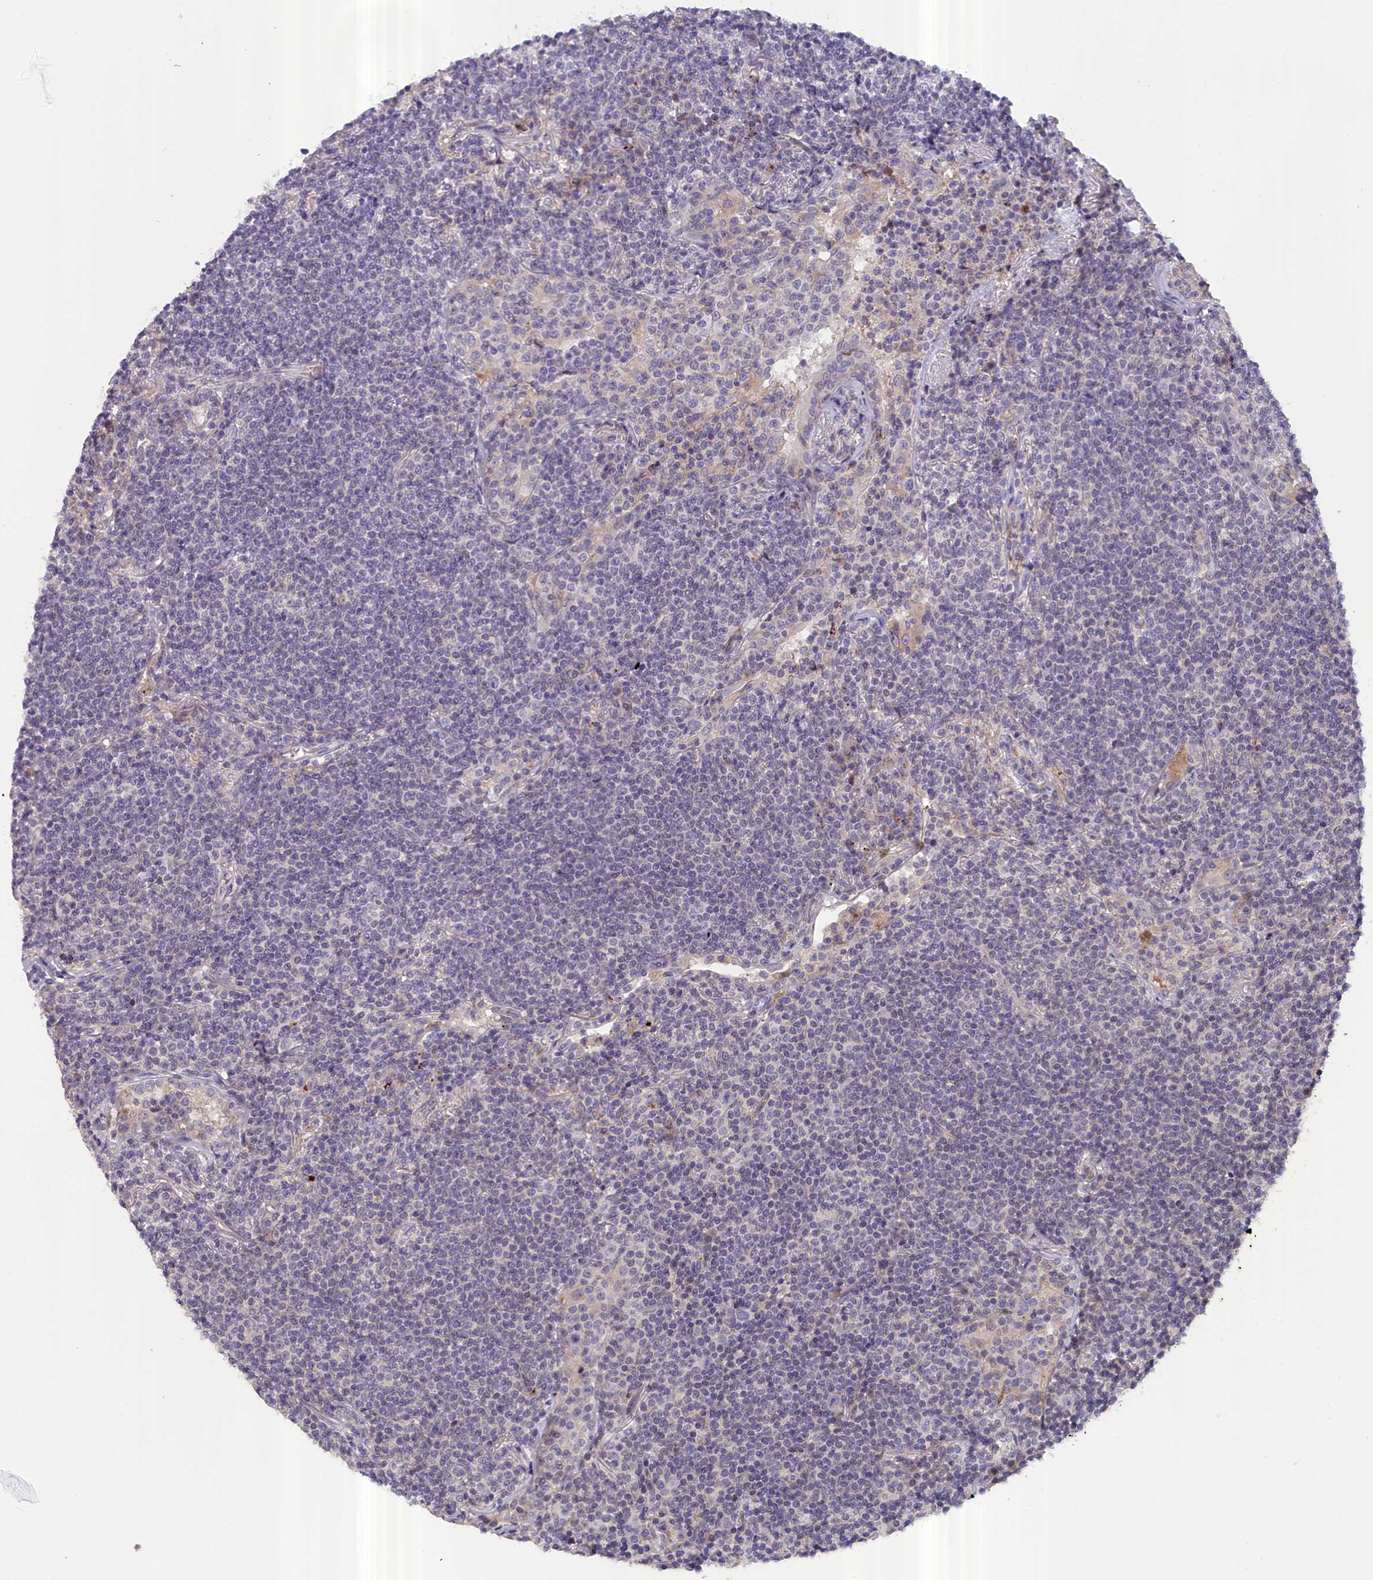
{"staining": {"intensity": "negative", "quantity": "none", "location": "none"}, "tissue": "lymphoma", "cell_type": "Tumor cells", "image_type": "cancer", "snomed": [{"axis": "morphology", "description": "Malignant lymphoma, non-Hodgkin's type, Low grade"}, {"axis": "topography", "description": "Lung"}], "caption": "Human lymphoma stained for a protein using IHC reveals no expression in tumor cells.", "gene": "IGFALS", "patient": {"sex": "female", "age": 71}}